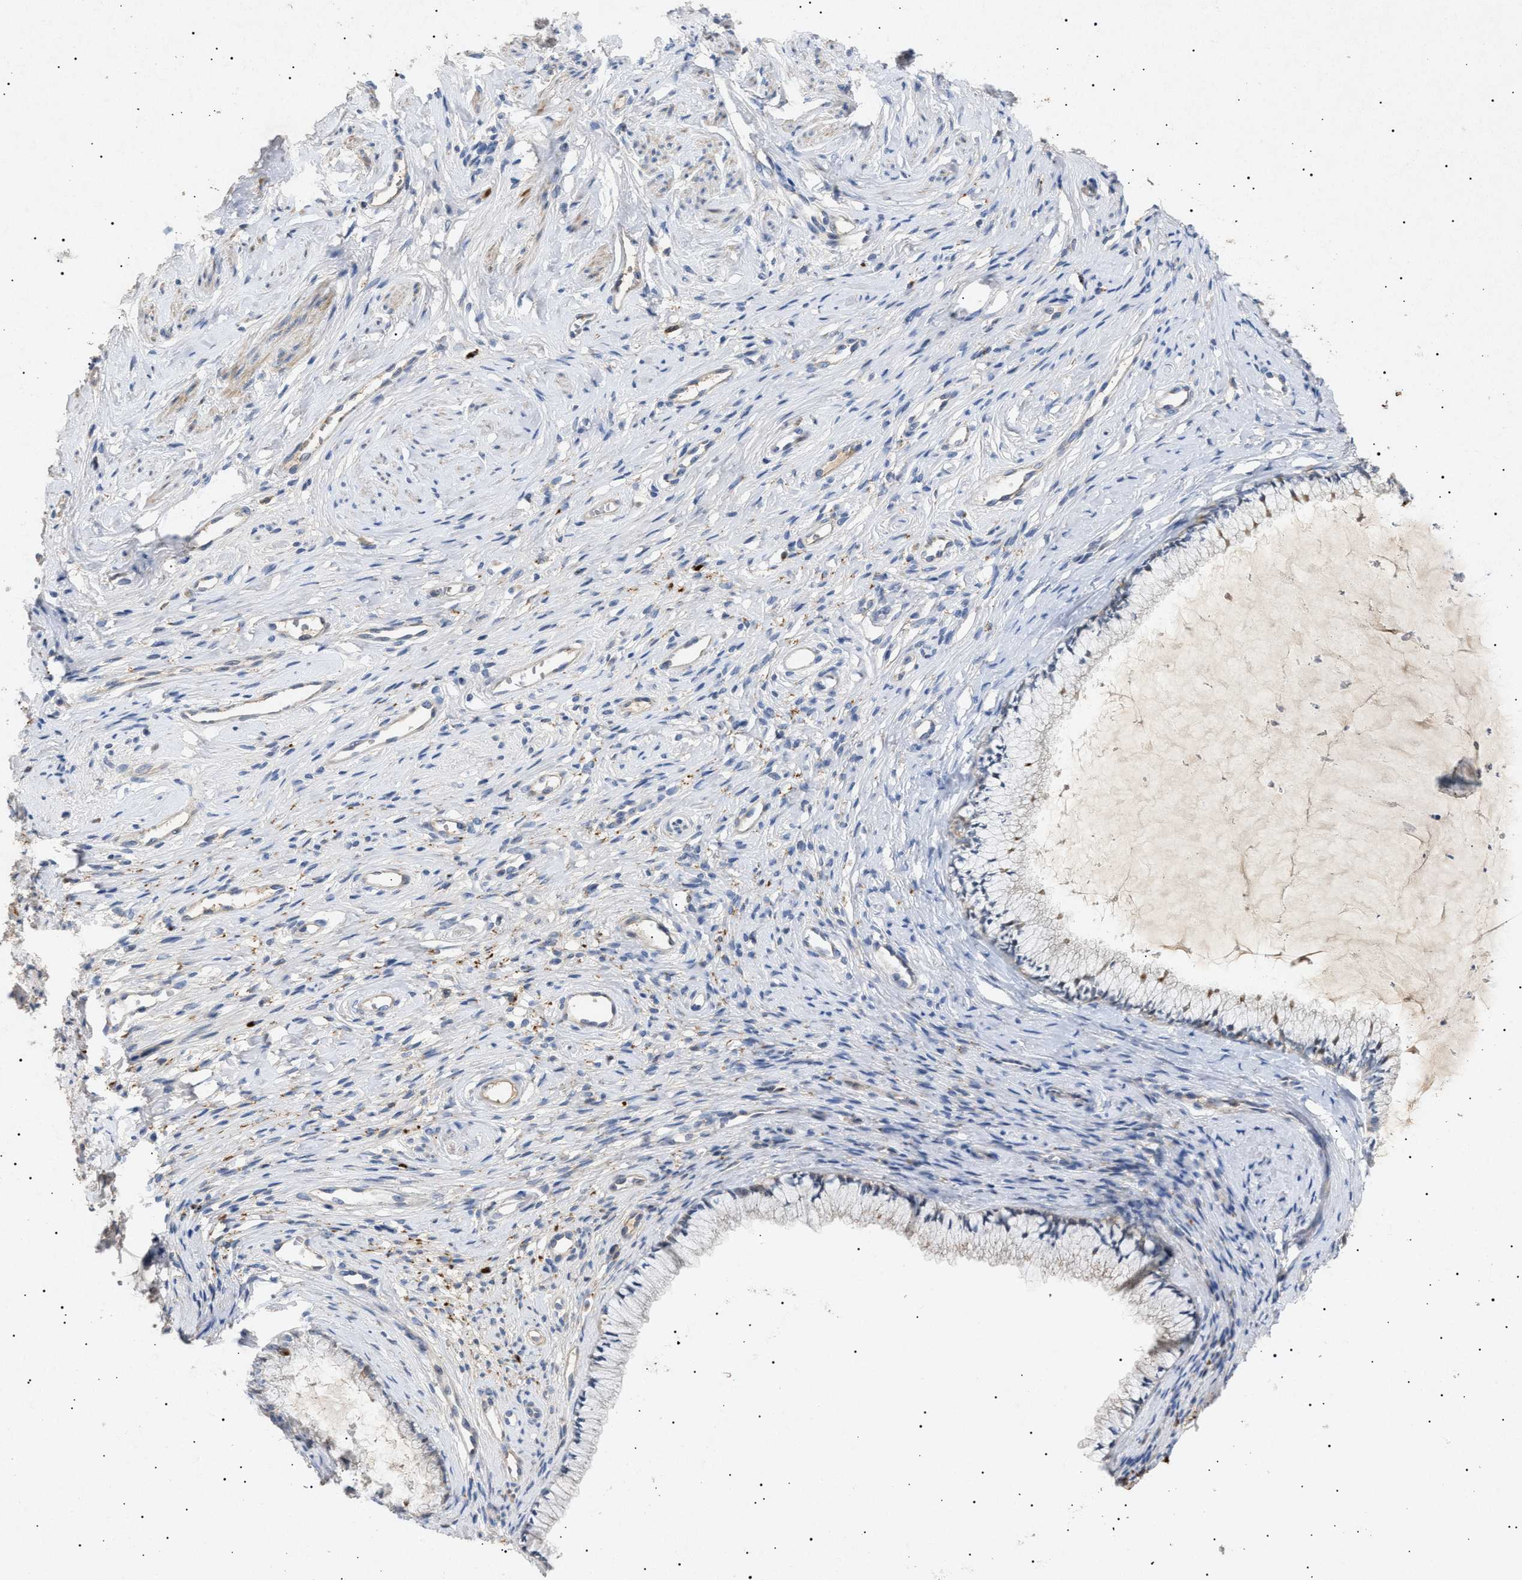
{"staining": {"intensity": "moderate", "quantity": "<25%", "location": "cytoplasmic/membranous"}, "tissue": "cervix", "cell_type": "Glandular cells", "image_type": "normal", "snomed": [{"axis": "morphology", "description": "Normal tissue, NOS"}, {"axis": "topography", "description": "Cervix"}], "caption": "Immunohistochemical staining of normal human cervix exhibits moderate cytoplasmic/membranous protein positivity in approximately <25% of glandular cells.", "gene": "SIRT5", "patient": {"sex": "female", "age": 77}}